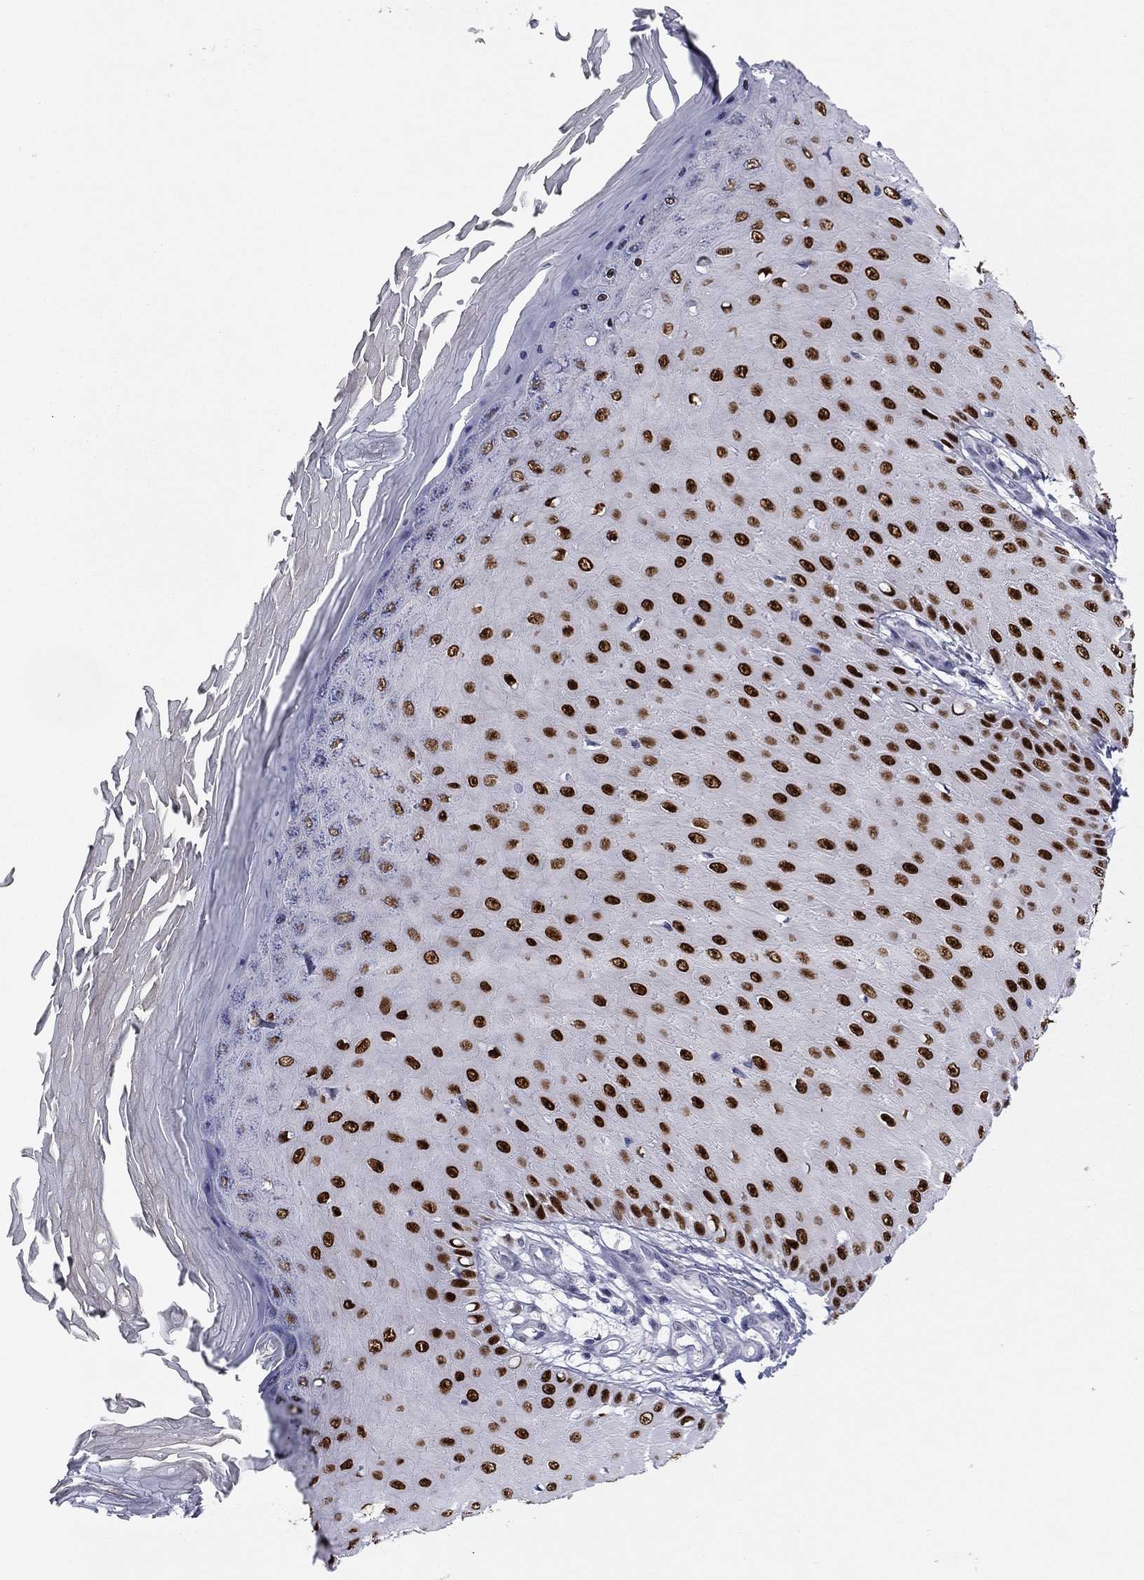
{"staining": {"intensity": "strong", "quantity": ">75%", "location": "nuclear"}, "tissue": "skin cancer", "cell_type": "Tumor cells", "image_type": "cancer", "snomed": [{"axis": "morphology", "description": "Inflammation, NOS"}, {"axis": "morphology", "description": "Squamous cell carcinoma, NOS"}, {"axis": "topography", "description": "Skin"}], "caption": "Protein expression analysis of squamous cell carcinoma (skin) displays strong nuclear staining in approximately >75% of tumor cells. Nuclei are stained in blue.", "gene": "TFAP2B", "patient": {"sex": "male", "age": 70}}